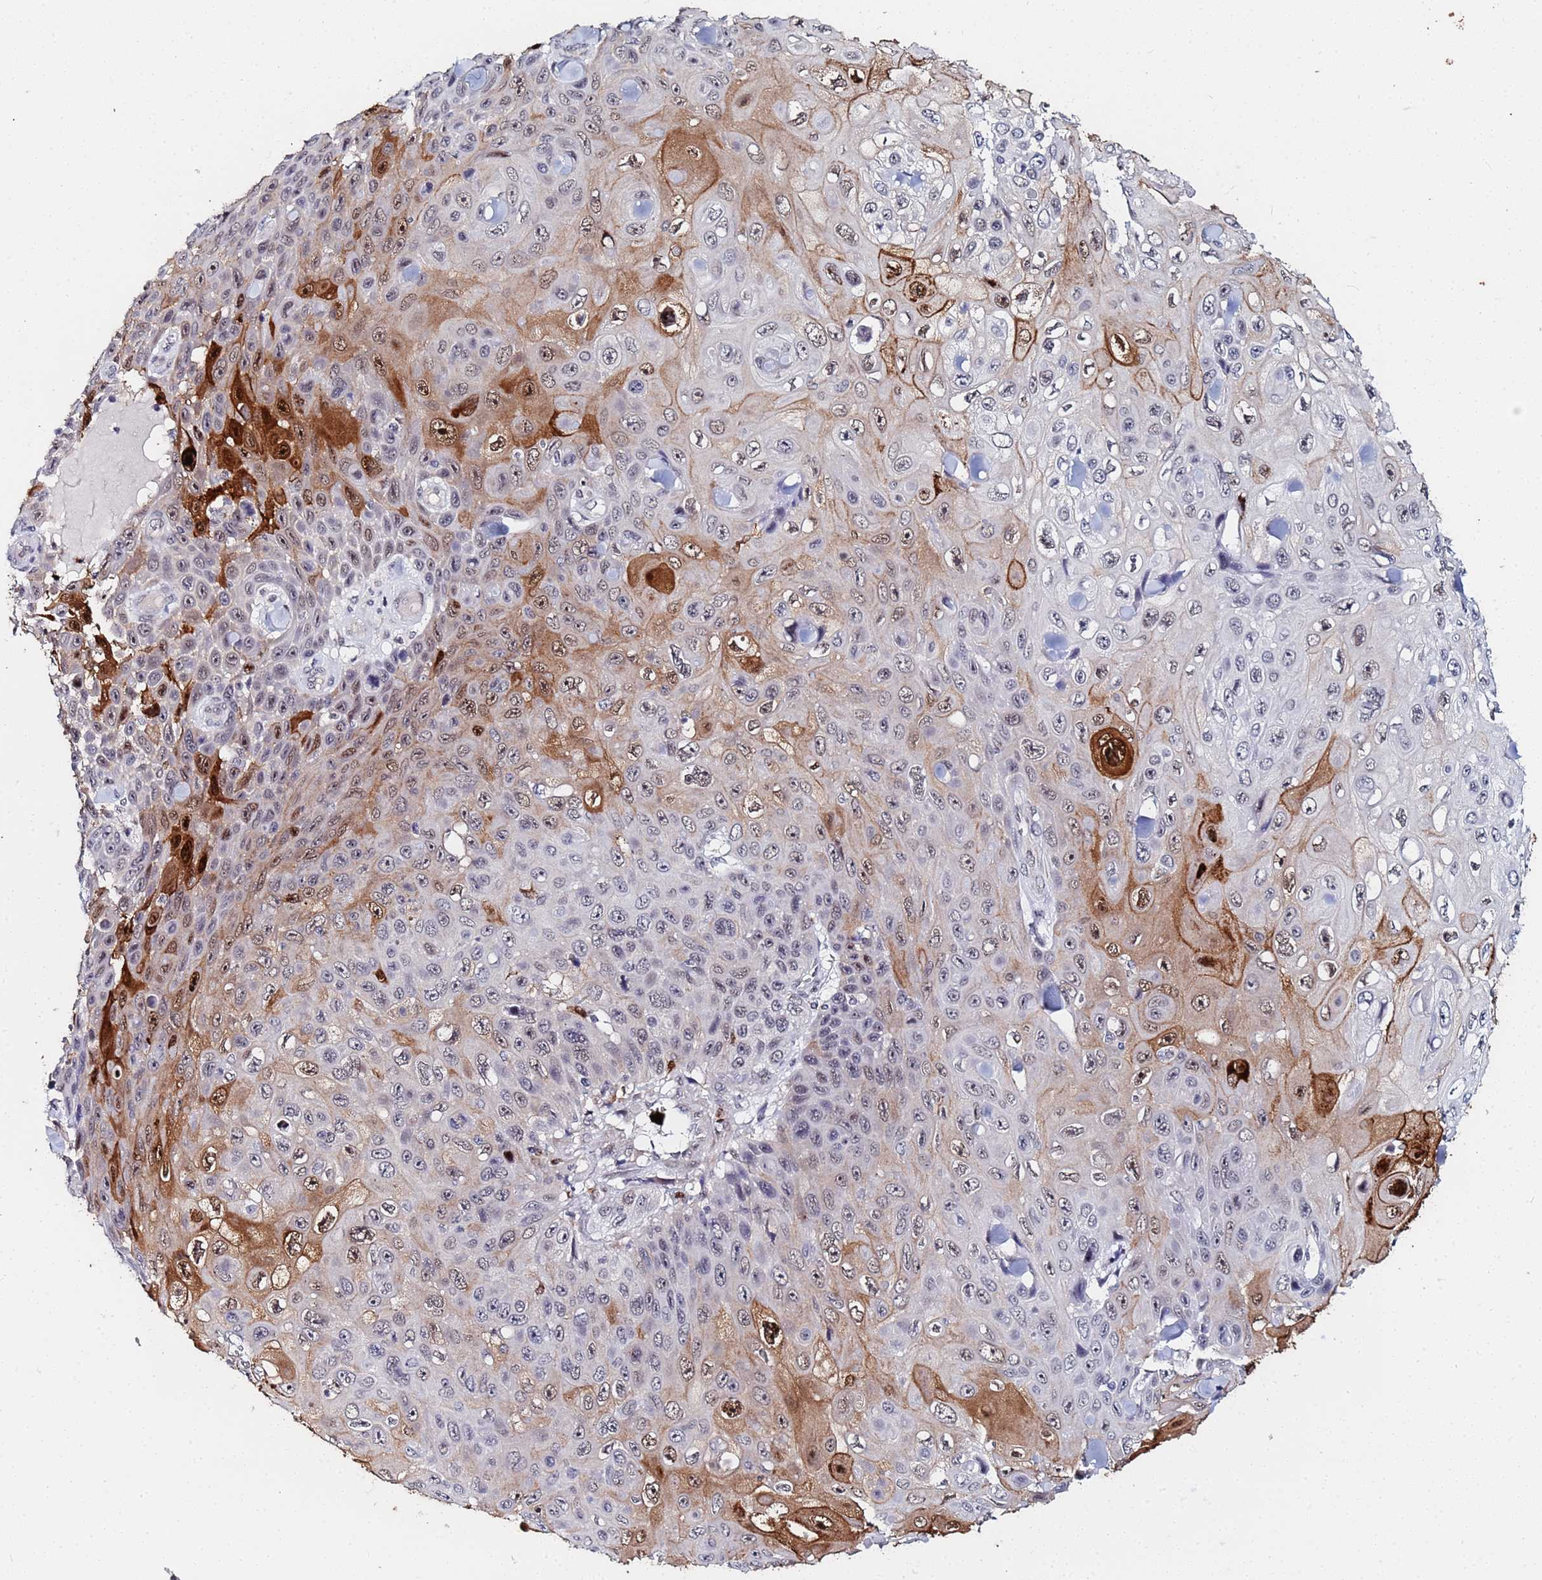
{"staining": {"intensity": "strong", "quantity": "25%-75%", "location": "cytoplasmic/membranous,nuclear"}, "tissue": "skin cancer", "cell_type": "Tumor cells", "image_type": "cancer", "snomed": [{"axis": "morphology", "description": "Squamous cell carcinoma, NOS"}, {"axis": "topography", "description": "Skin"}], "caption": "Immunohistochemistry micrograph of neoplastic tissue: skin cancer stained using immunohistochemistry (IHC) reveals high levels of strong protein expression localized specifically in the cytoplasmic/membranous and nuclear of tumor cells, appearing as a cytoplasmic/membranous and nuclear brown color.", "gene": "MTCL1", "patient": {"sex": "male", "age": 82}}